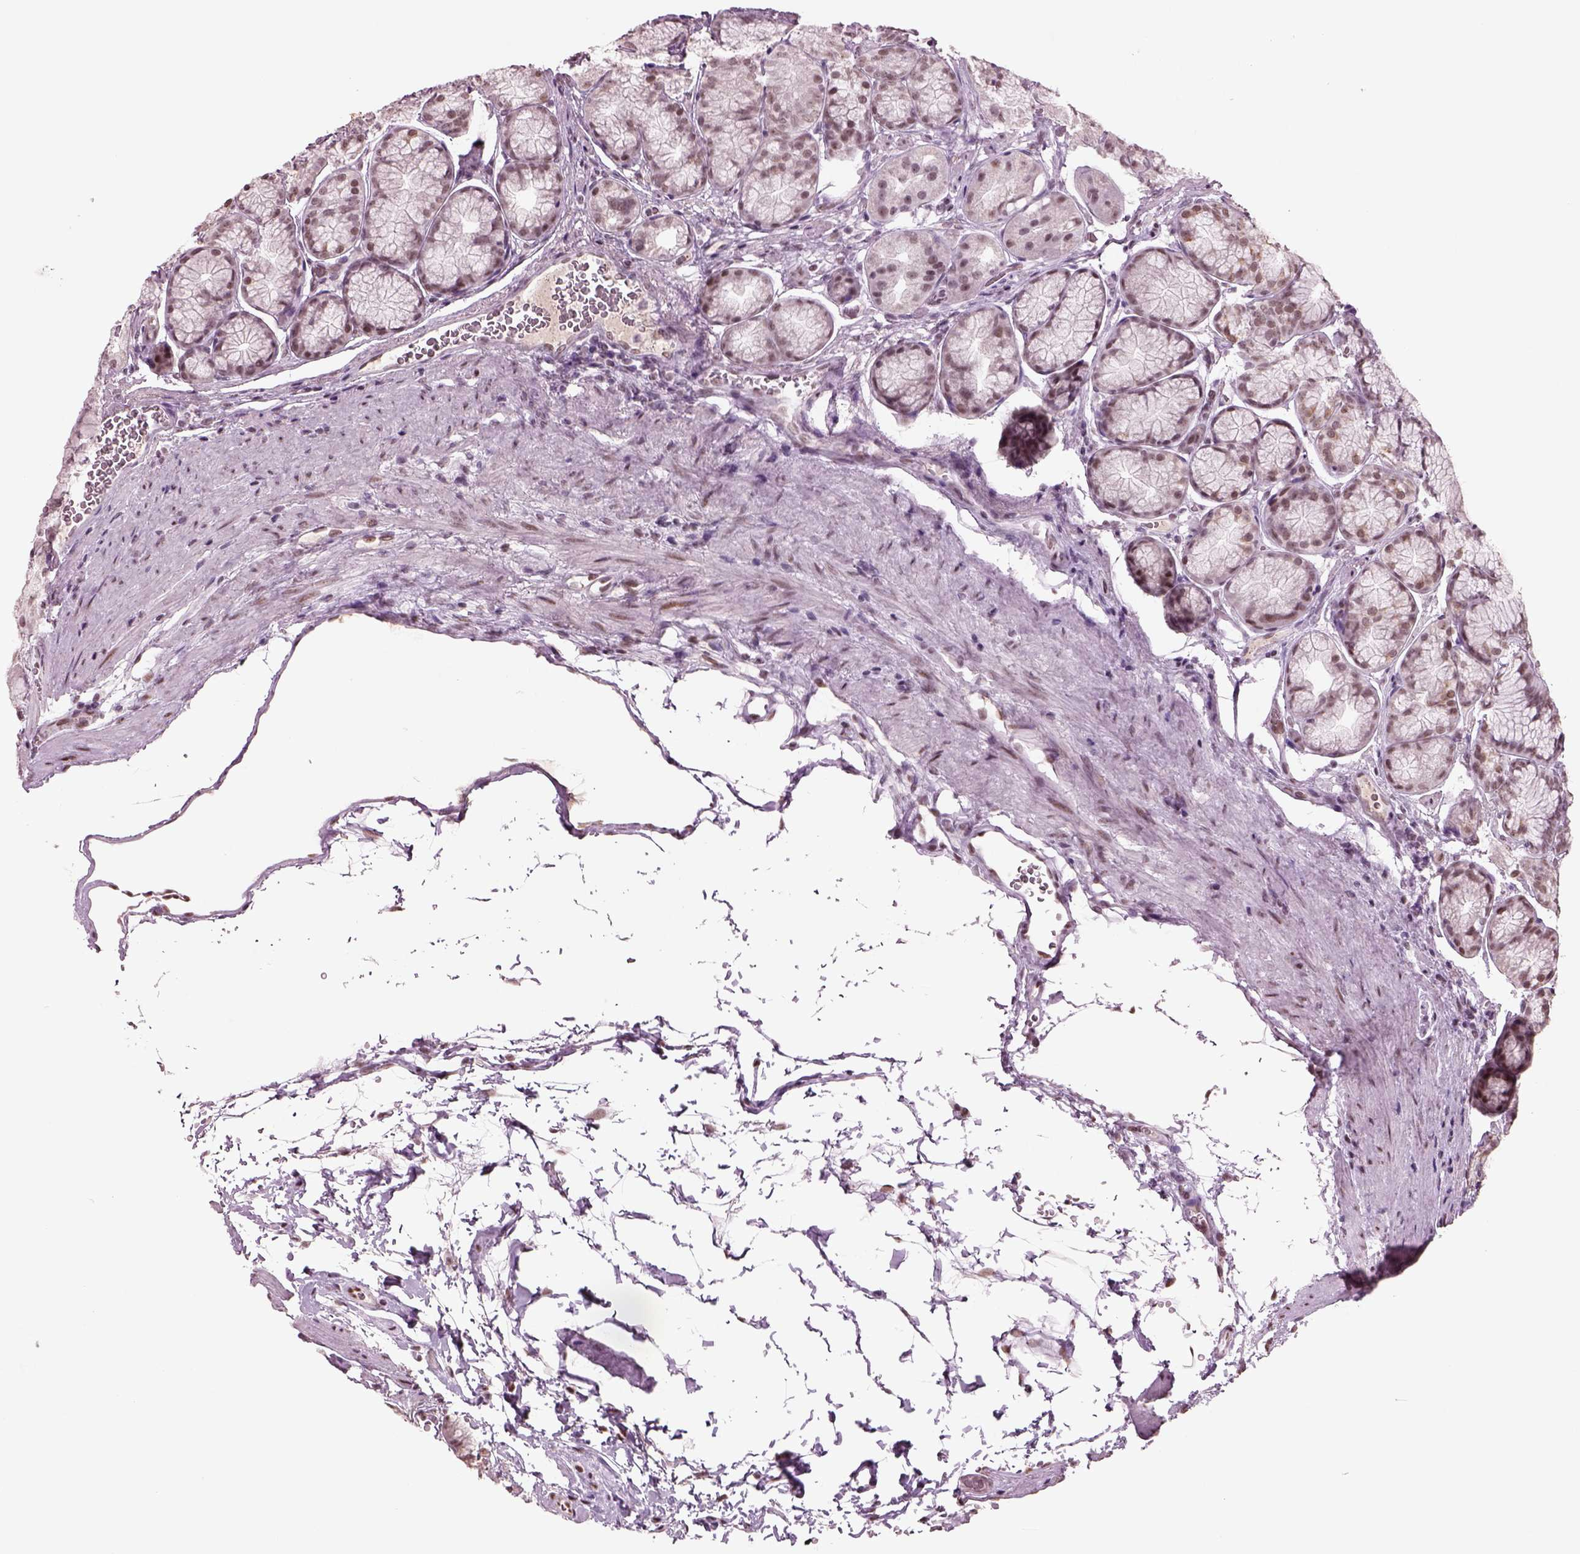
{"staining": {"intensity": "moderate", "quantity": "25%-75%", "location": "nuclear"}, "tissue": "stomach", "cell_type": "Glandular cells", "image_type": "normal", "snomed": [{"axis": "morphology", "description": "Normal tissue, NOS"}, {"axis": "morphology", "description": "Adenocarcinoma, NOS"}, {"axis": "morphology", "description": "Adenocarcinoma, High grade"}, {"axis": "topography", "description": "Stomach, upper"}, {"axis": "topography", "description": "Stomach"}], "caption": "IHC of normal stomach shows medium levels of moderate nuclear staining in about 25%-75% of glandular cells.", "gene": "SEPHS1", "patient": {"sex": "female", "age": 65}}